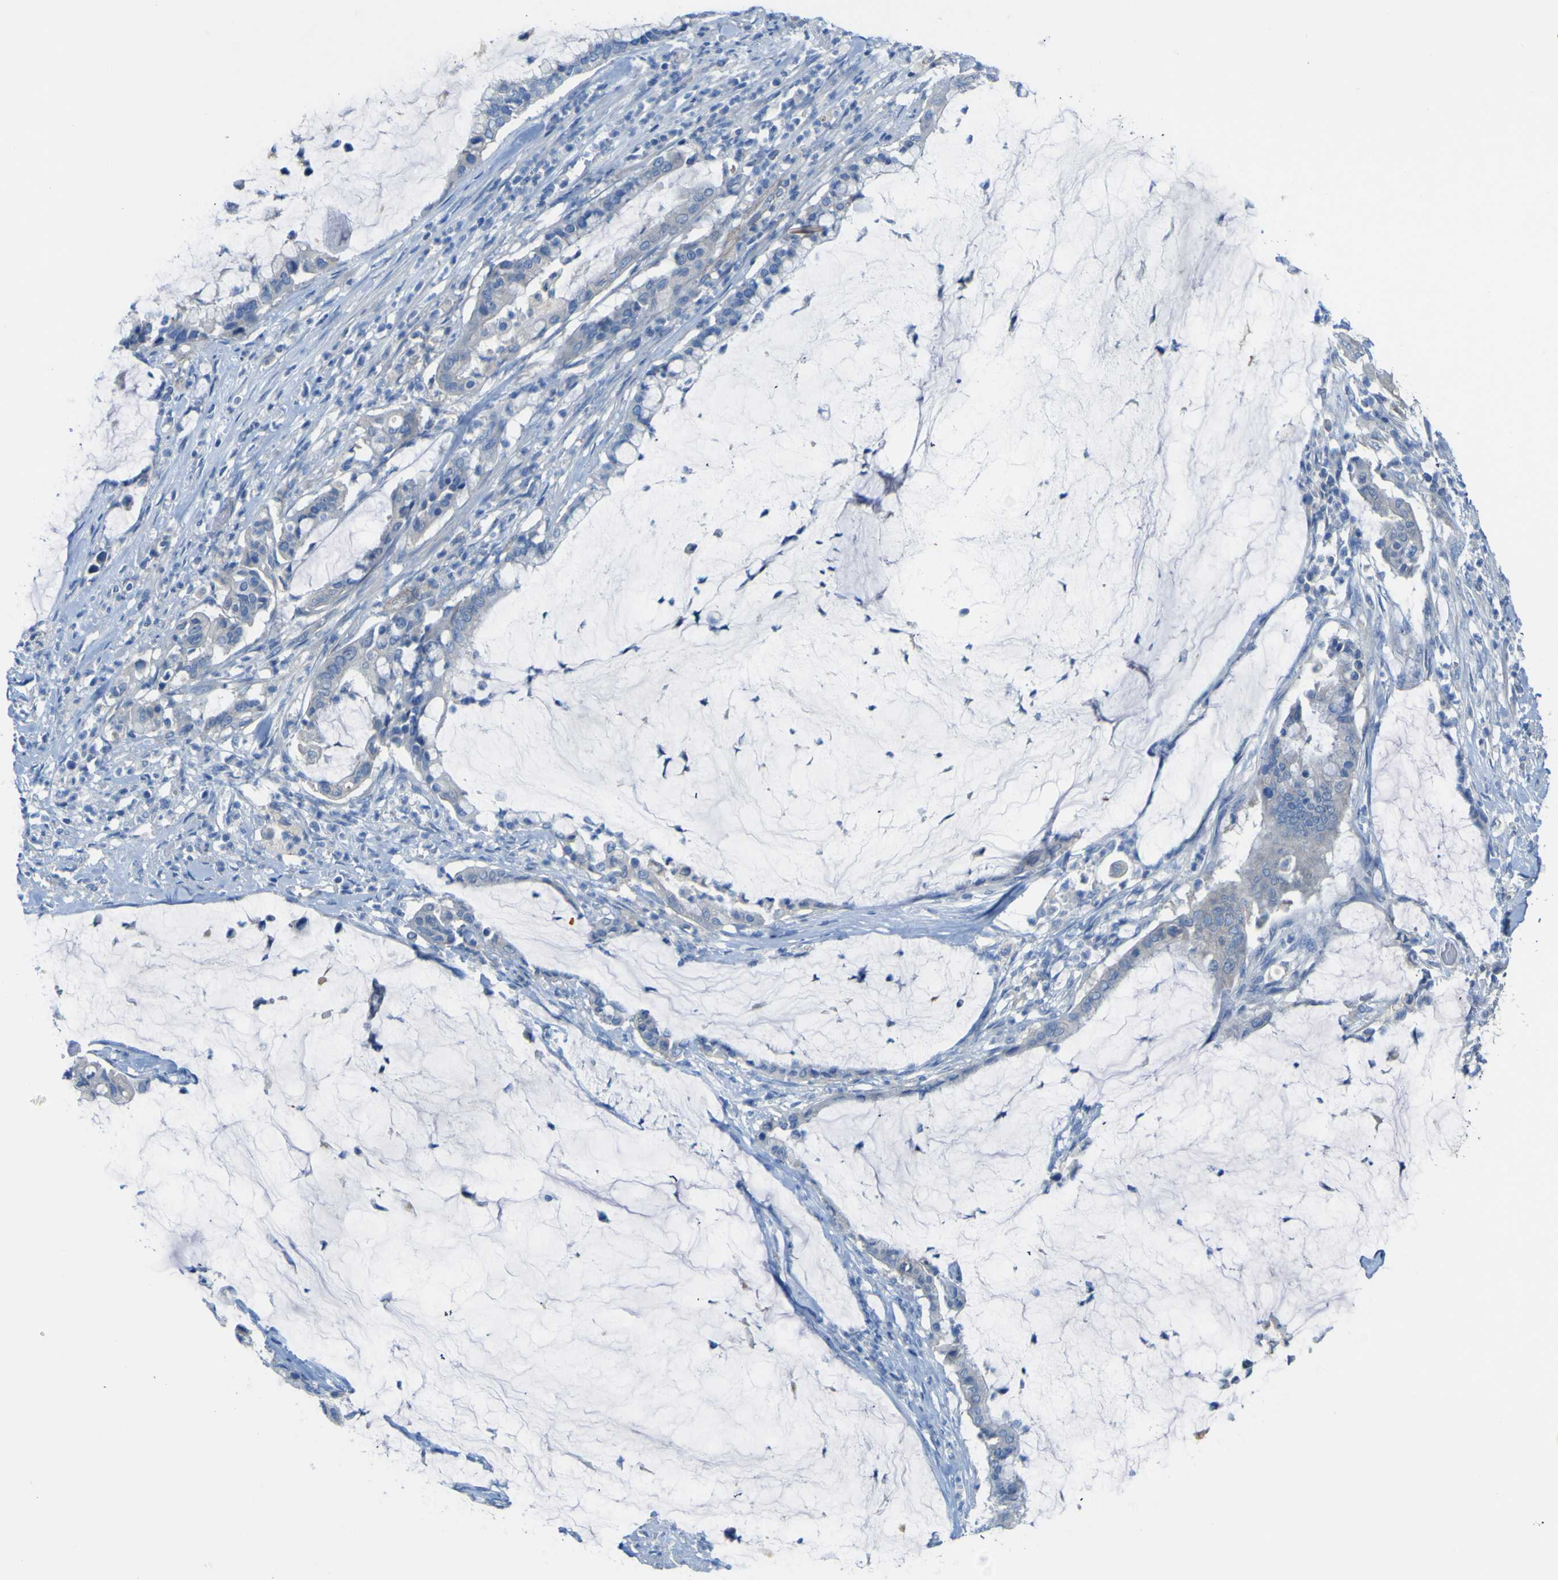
{"staining": {"intensity": "negative", "quantity": "none", "location": "none"}, "tissue": "pancreatic cancer", "cell_type": "Tumor cells", "image_type": "cancer", "snomed": [{"axis": "morphology", "description": "Adenocarcinoma, NOS"}, {"axis": "topography", "description": "Pancreas"}], "caption": "Tumor cells show no significant protein staining in pancreatic cancer.", "gene": "ADGRA2", "patient": {"sex": "male", "age": 41}}